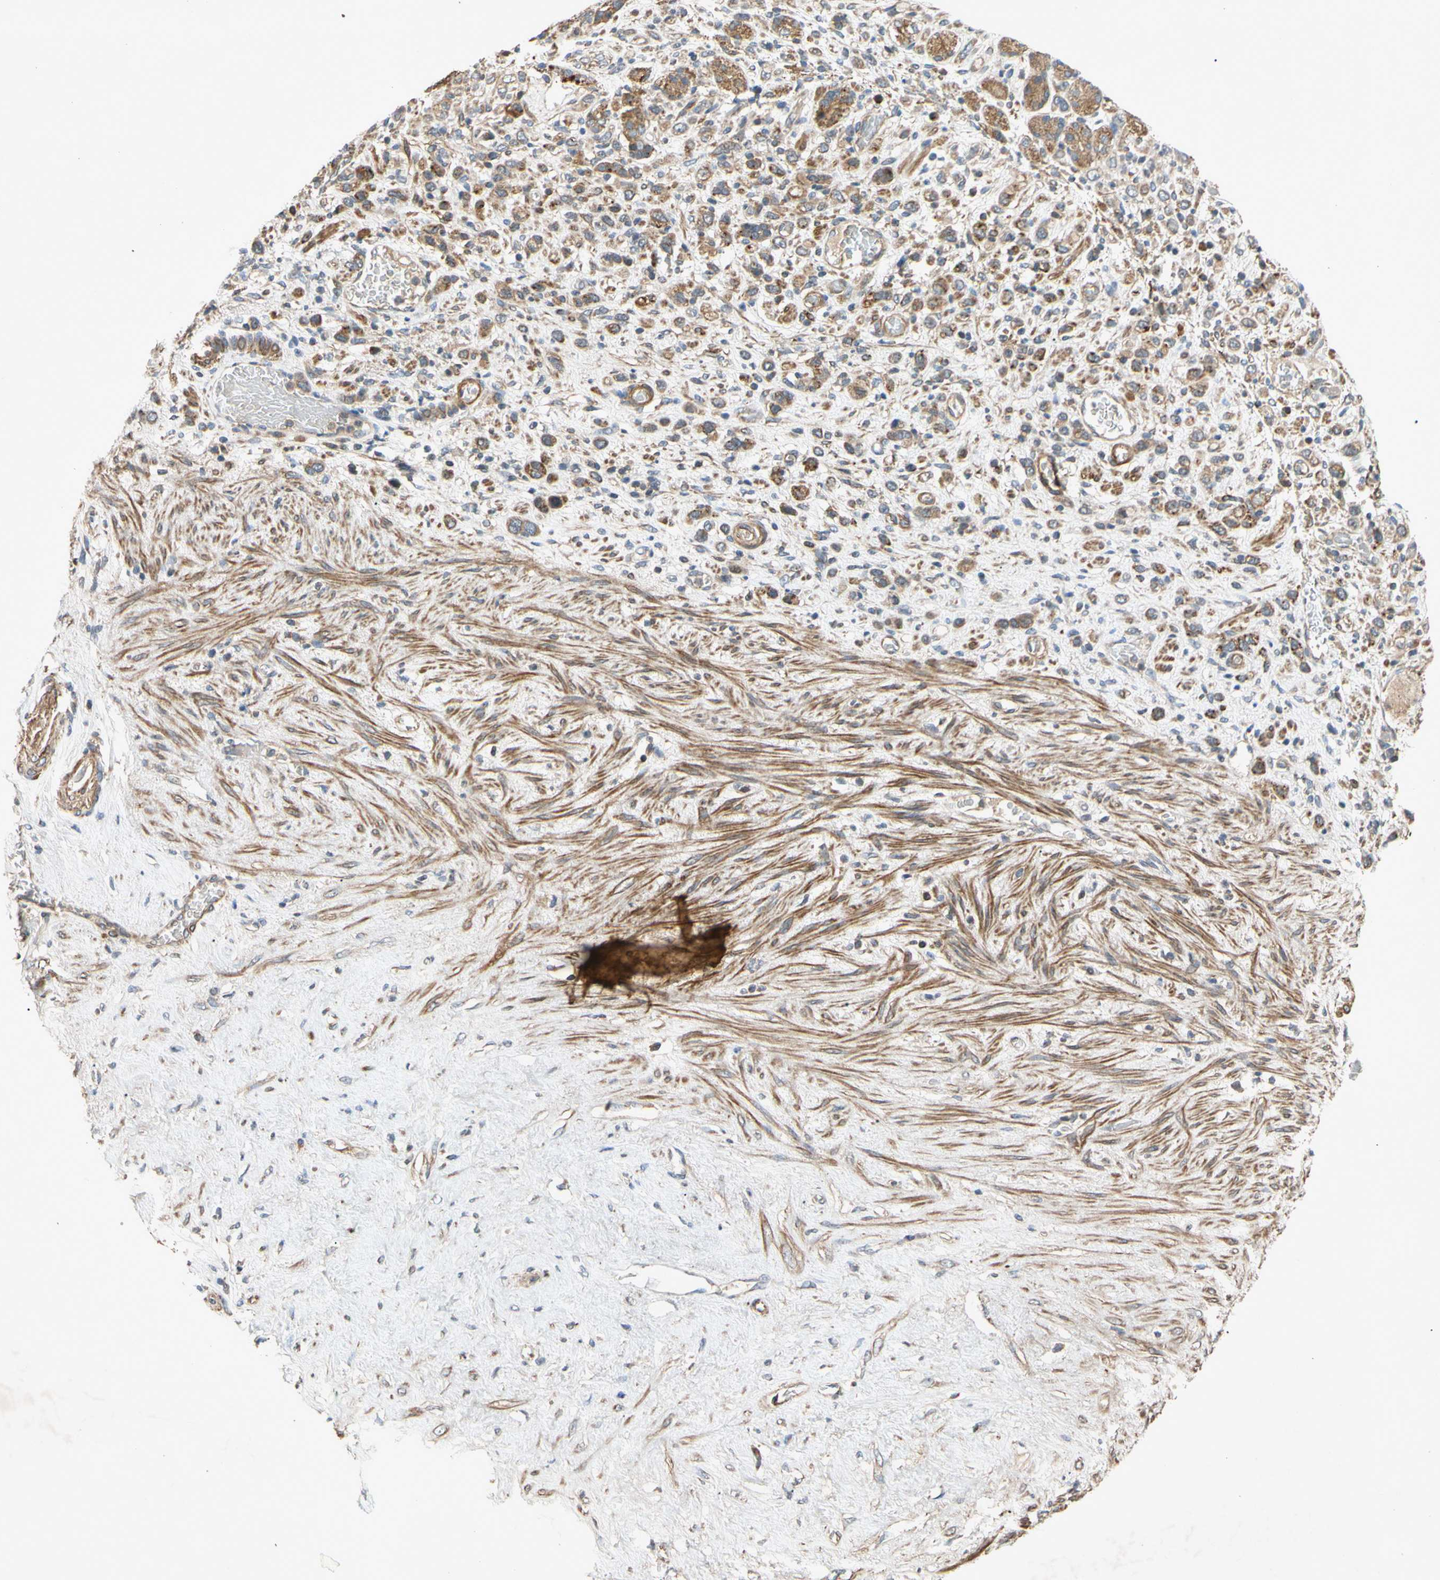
{"staining": {"intensity": "moderate", "quantity": ">75%", "location": "cytoplasmic/membranous"}, "tissue": "stomach cancer", "cell_type": "Tumor cells", "image_type": "cancer", "snomed": [{"axis": "morphology", "description": "Adenocarcinoma, NOS"}, {"axis": "morphology", "description": "Adenocarcinoma, High grade"}, {"axis": "topography", "description": "Stomach, upper"}, {"axis": "topography", "description": "Stomach, lower"}], "caption": "Stomach adenocarcinoma stained with a protein marker demonstrates moderate staining in tumor cells.", "gene": "PARD6A", "patient": {"sex": "female", "age": 65}}